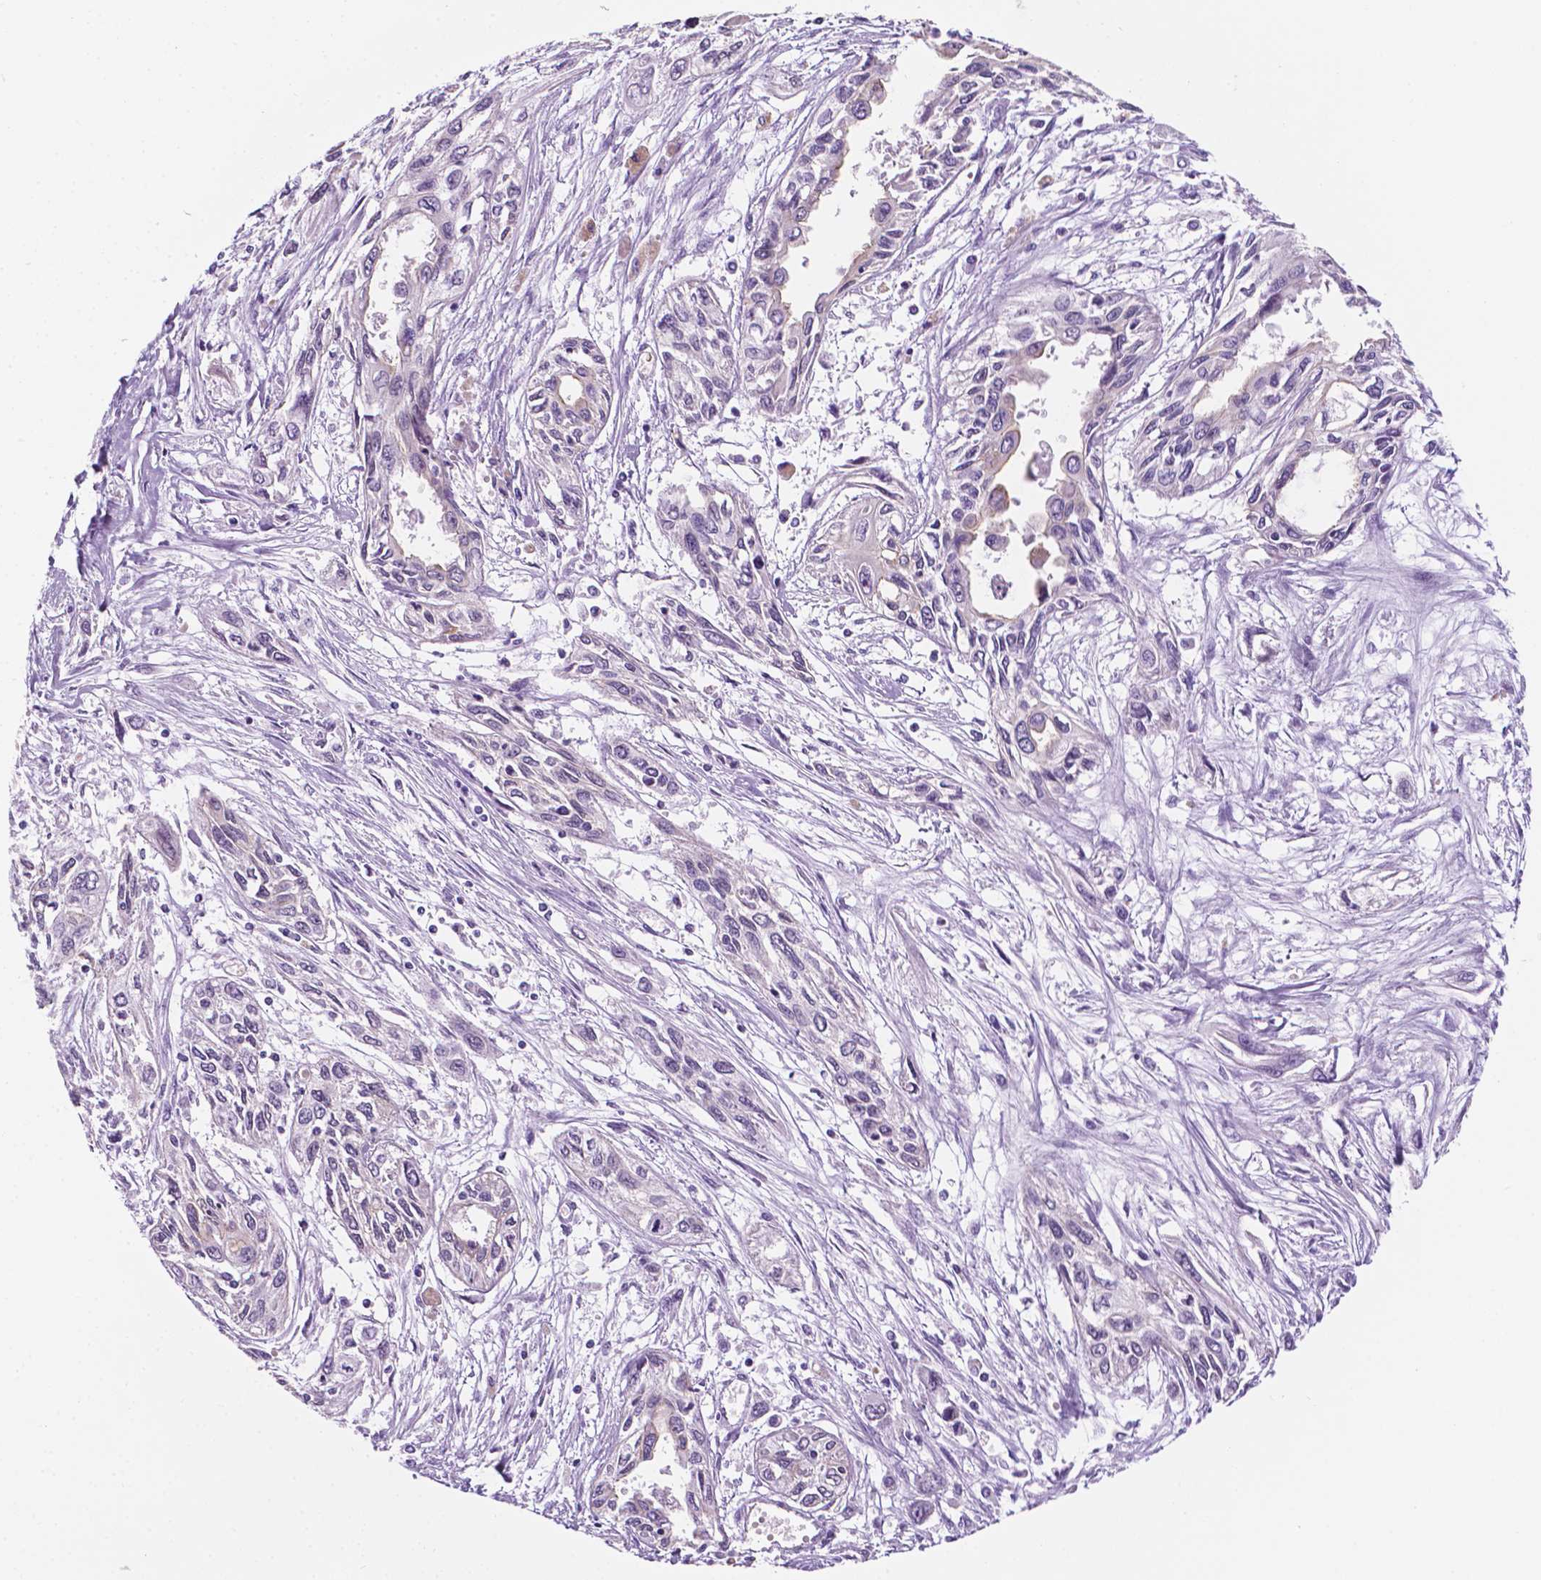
{"staining": {"intensity": "negative", "quantity": "none", "location": "none"}, "tissue": "pancreatic cancer", "cell_type": "Tumor cells", "image_type": "cancer", "snomed": [{"axis": "morphology", "description": "Adenocarcinoma, NOS"}, {"axis": "topography", "description": "Pancreas"}], "caption": "A micrograph of human pancreatic cancer (adenocarcinoma) is negative for staining in tumor cells.", "gene": "PPL", "patient": {"sex": "female", "age": 55}}